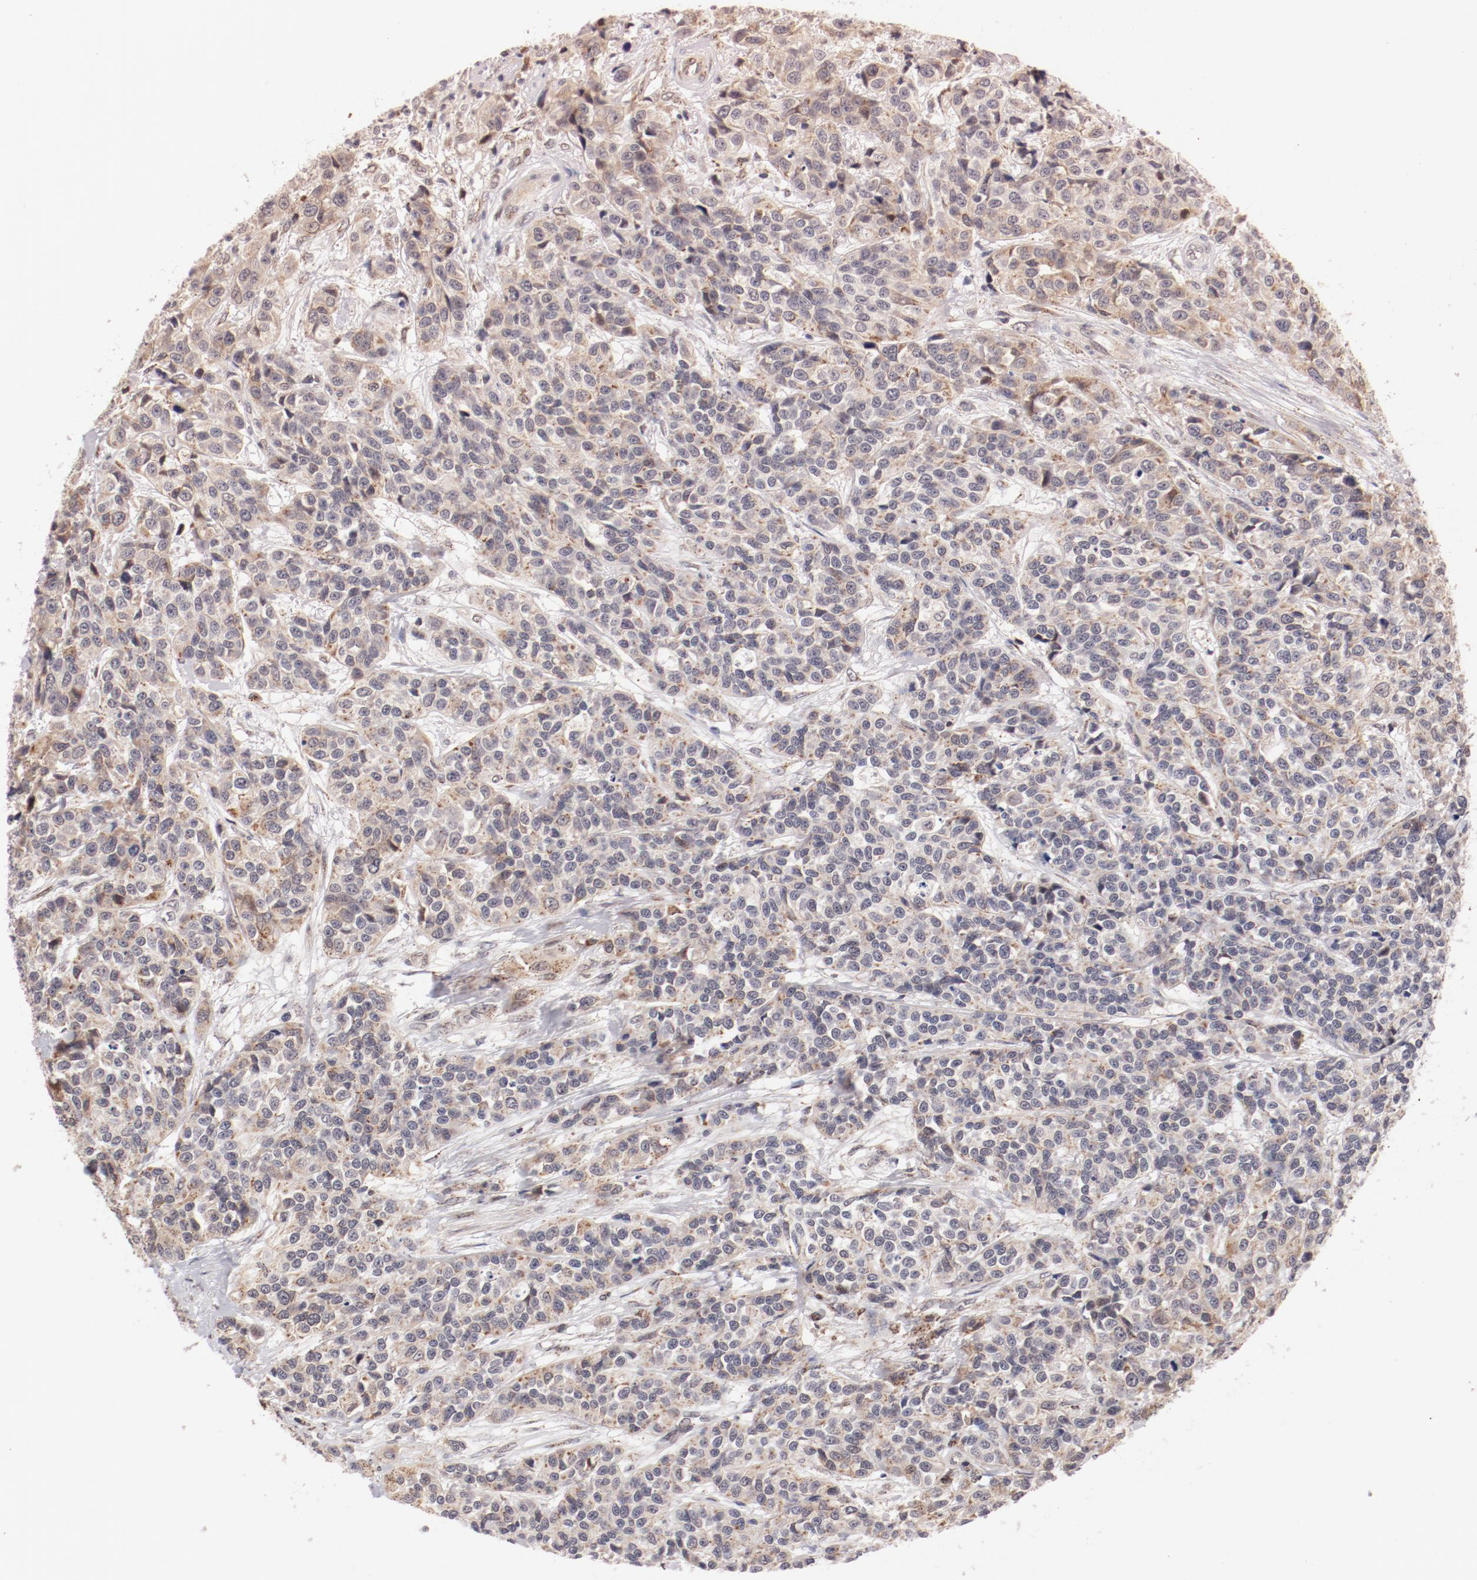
{"staining": {"intensity": "negative", "quantity": "none", "location": "none"}, "tissue": "urothelial cancer", "cell_type": "Tumor cells", "image_type": "cancer", "snomed": [{"axis": "morphology", "description": "Urothelial carcinoma, High grade"}, {"axis": "topography", "description": "Urinary bladder"}], "caption": "DAB immunohistochemical staining of human urothelial cancer reveals no significant staining in tumor cells.", "gene": "RPL12", "patient": {"sex": "female", "age": 81}}